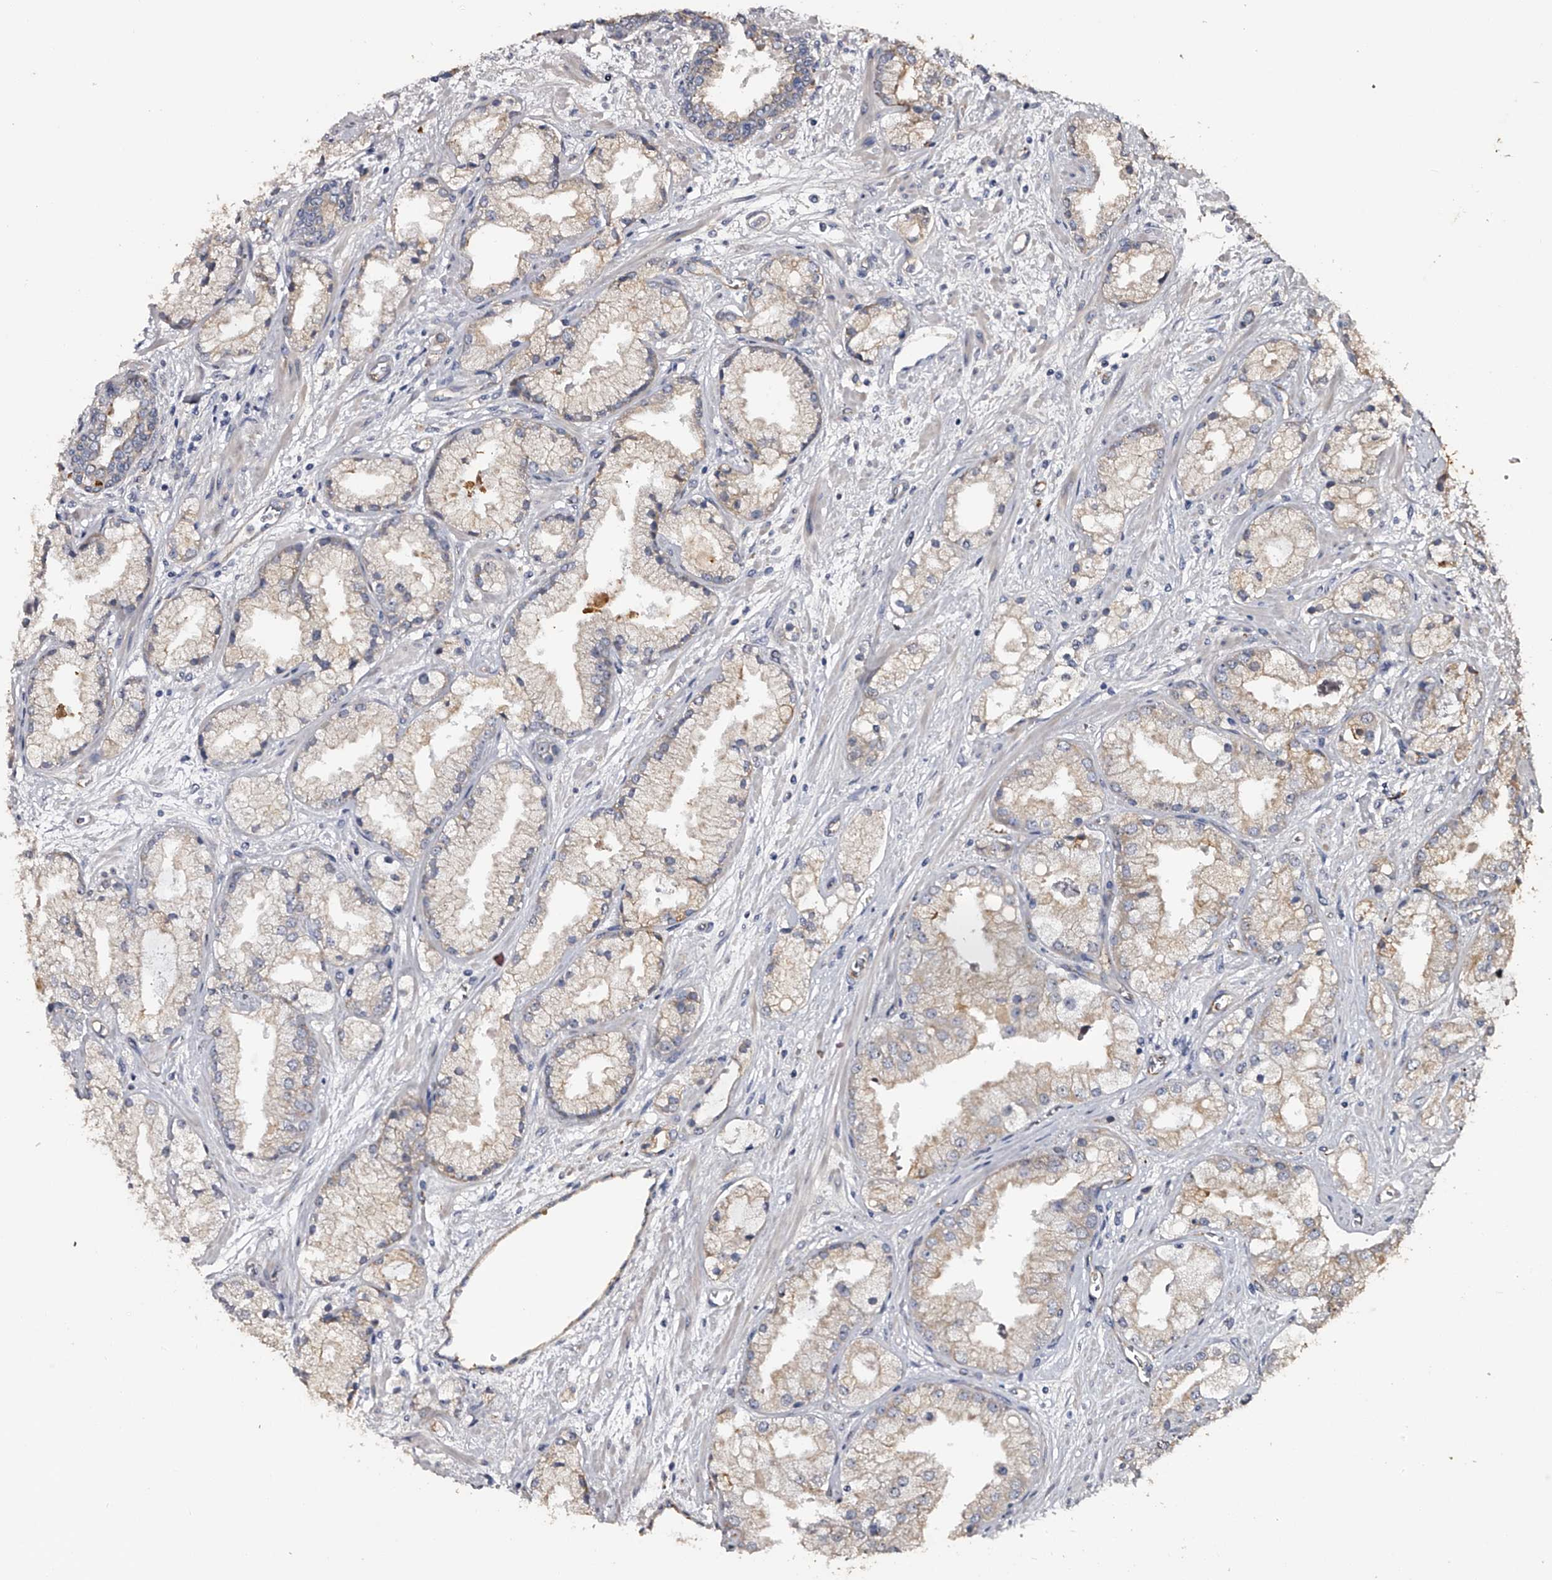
{"staining": {"intensity": "negative", "quantity": "none", "location": "none"}, "tissue": "prostate cancer", "cell_type": "Tumor cells", "image_type": "cancer", "snomed": [{"axis": "morphology", "description": "Adenocarcinoma, High grade"}, {"axis": "topography", "description": "Prostate"}], "caption": "DAB (3,3'-diaminobenzidine) immunohistochemical staining of adenocarcinoma (high-grade) (prostate) displays no significant positivity in tumor cells.", "gene": "MDN1", "patient": {"sex": "male", "age": 50}}